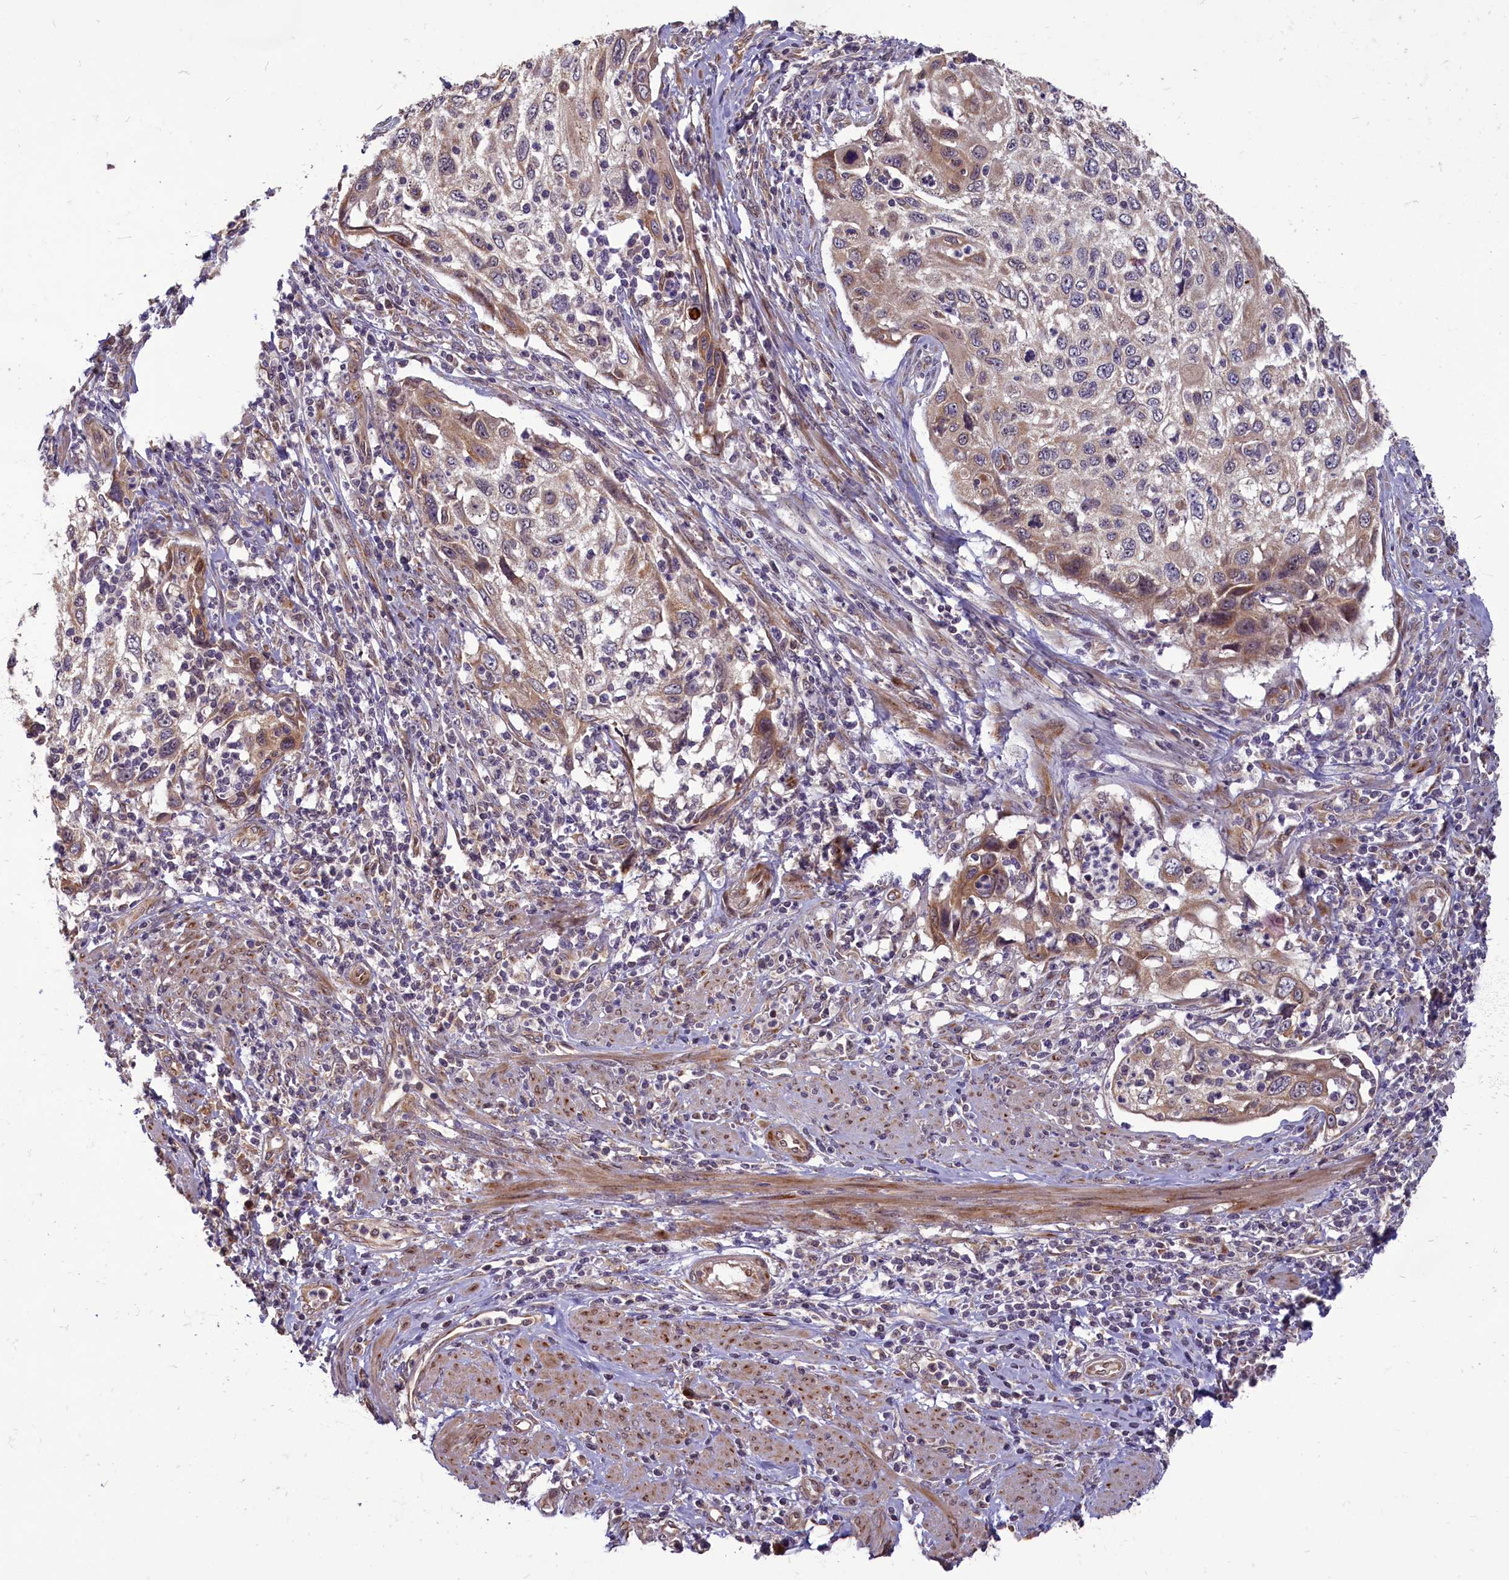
{"staining": {"intensity": "weak", "quantity": ">75%", "location": "cytoplasmic/membranous"}, "tissue": "cervical cancer", "cell_type": "Tumor cells", "image_type": "cancer", "snomed": [{"axis": "morphology", "description": "Squamous cell carcinoma, NOS"}, {"axis": "topography", "description": "Cervix"}], "caption": "Human cervical cancer (squamous cell carcinoma) stained with a brown dye displays weak cytoplasmic/membranous positive expression in about >75% of tumor cells.", "gene": "MYCBP", "patient": {"sex": "female", "age": 70}}